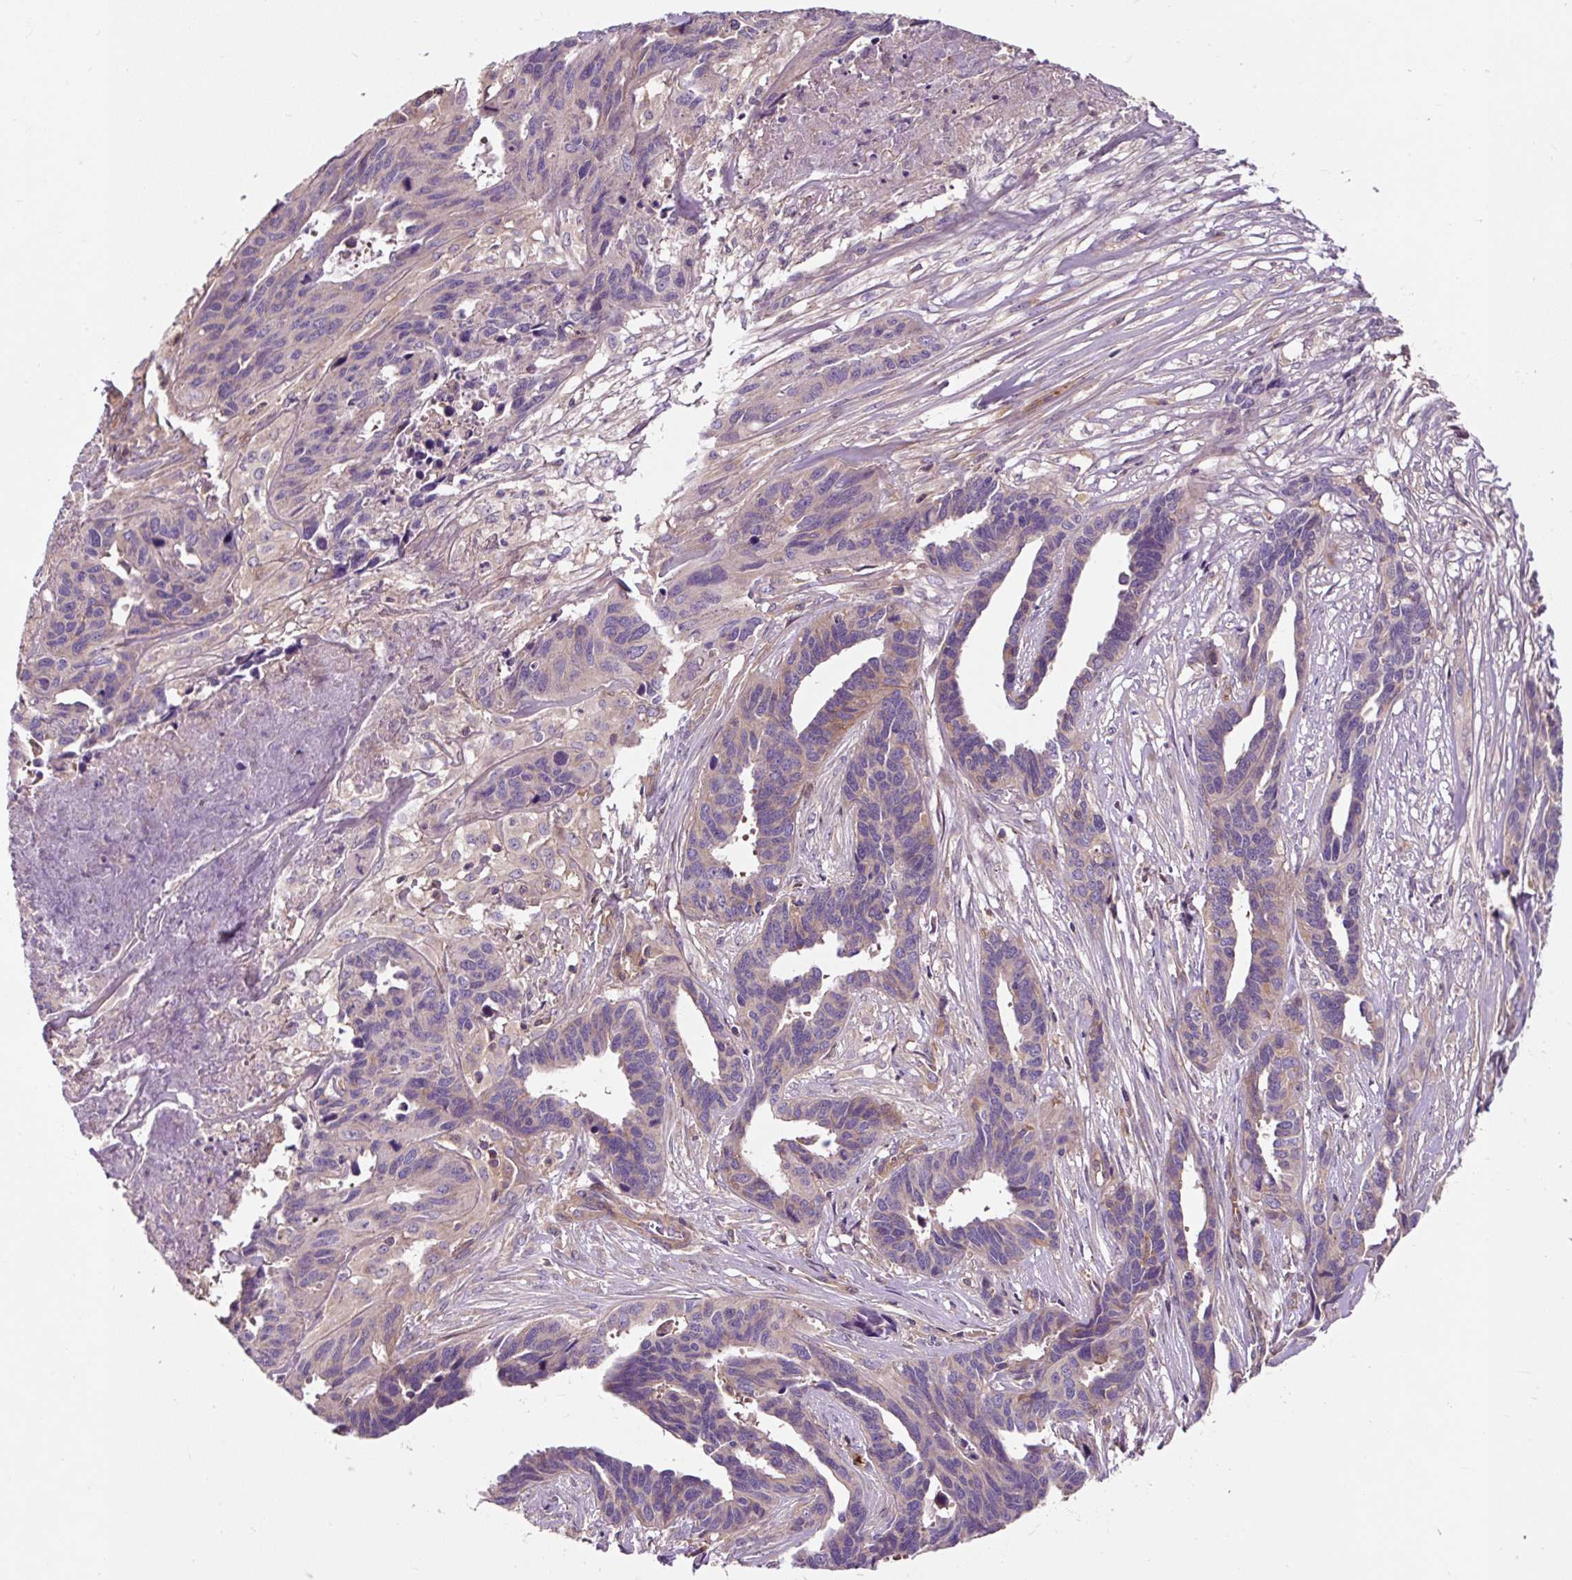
{"staining": {"intensity": "weak", "quantity": "<25%", "location": "cytoplasmic/membranous"}, "tissue": "ovarian cancer", "cell_type": "Tumor cells", "image_type": "cancer", "snomed": [{"axis": "morphology", "description": "Cystadenocarcinoma, serous, NOS"}, {"axis": "topography", "description": "Ovary"}], "caption": "Ovarian serous cystadenocarcinoma was stained to show a protein in brown. There is no significant staining in tumor cells.", "gene": "PCDHGB3", "patient": {"sex": "female", "age": 64}}